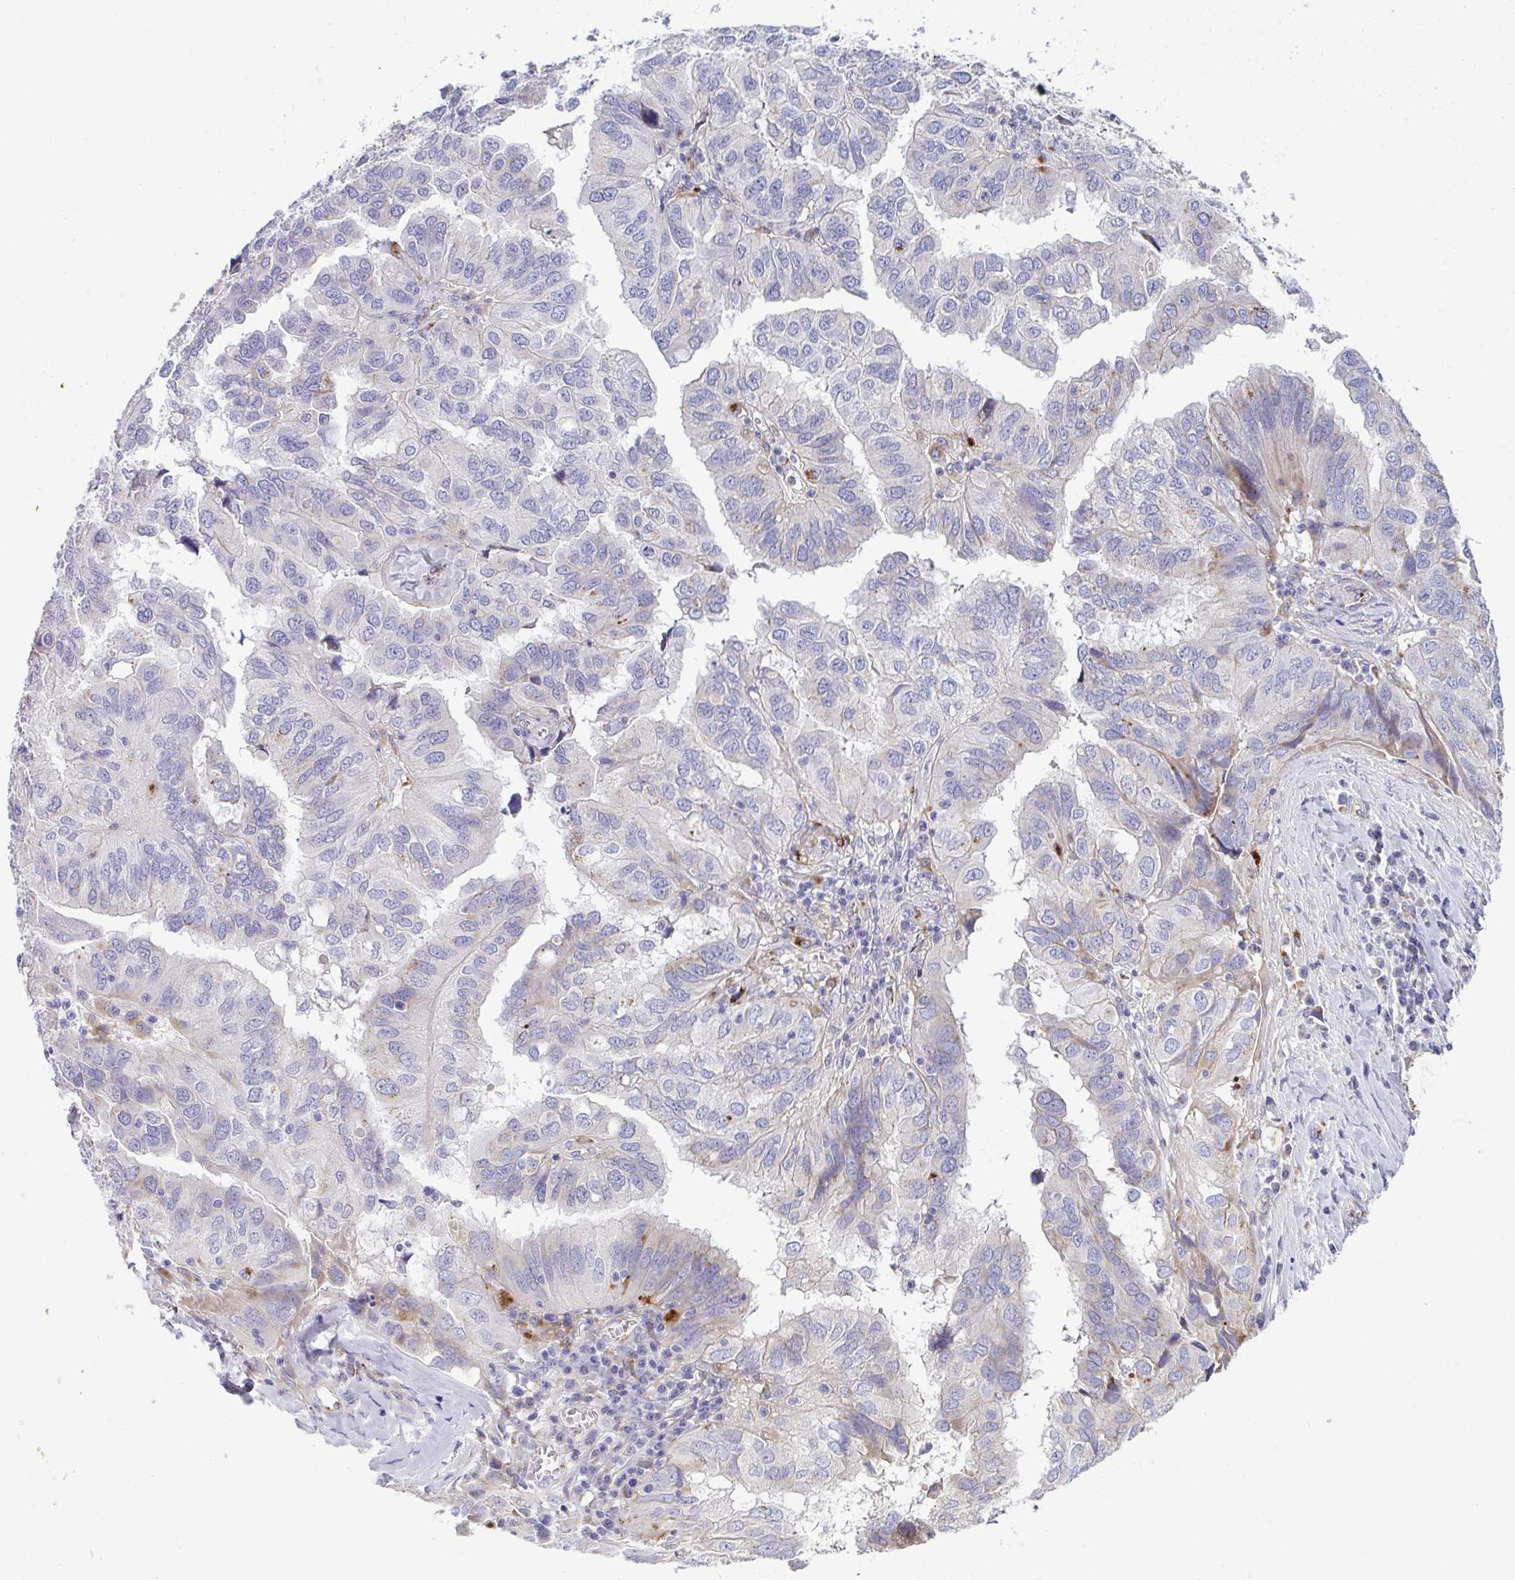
{"staining": {"intensity": "negative", "quantity": "none", "location": "none"}, "tissue": "ovarian cancer", "cell_type": "Tumor cells", "image_type": "cancer", "snomed": [{"axis": "morphology", "description": "Cystadenocarcinoma, serous, NOS"}, {"axis": "topography", "description": "Ovary"}], "caption": "Protein analysis of ovarian cancer (serous cystadenocarcinoma) reveals no significant expression in tumor cells.", "gene": "TOR1AIP2", "patient": {"sex": "female", "age": 79}}